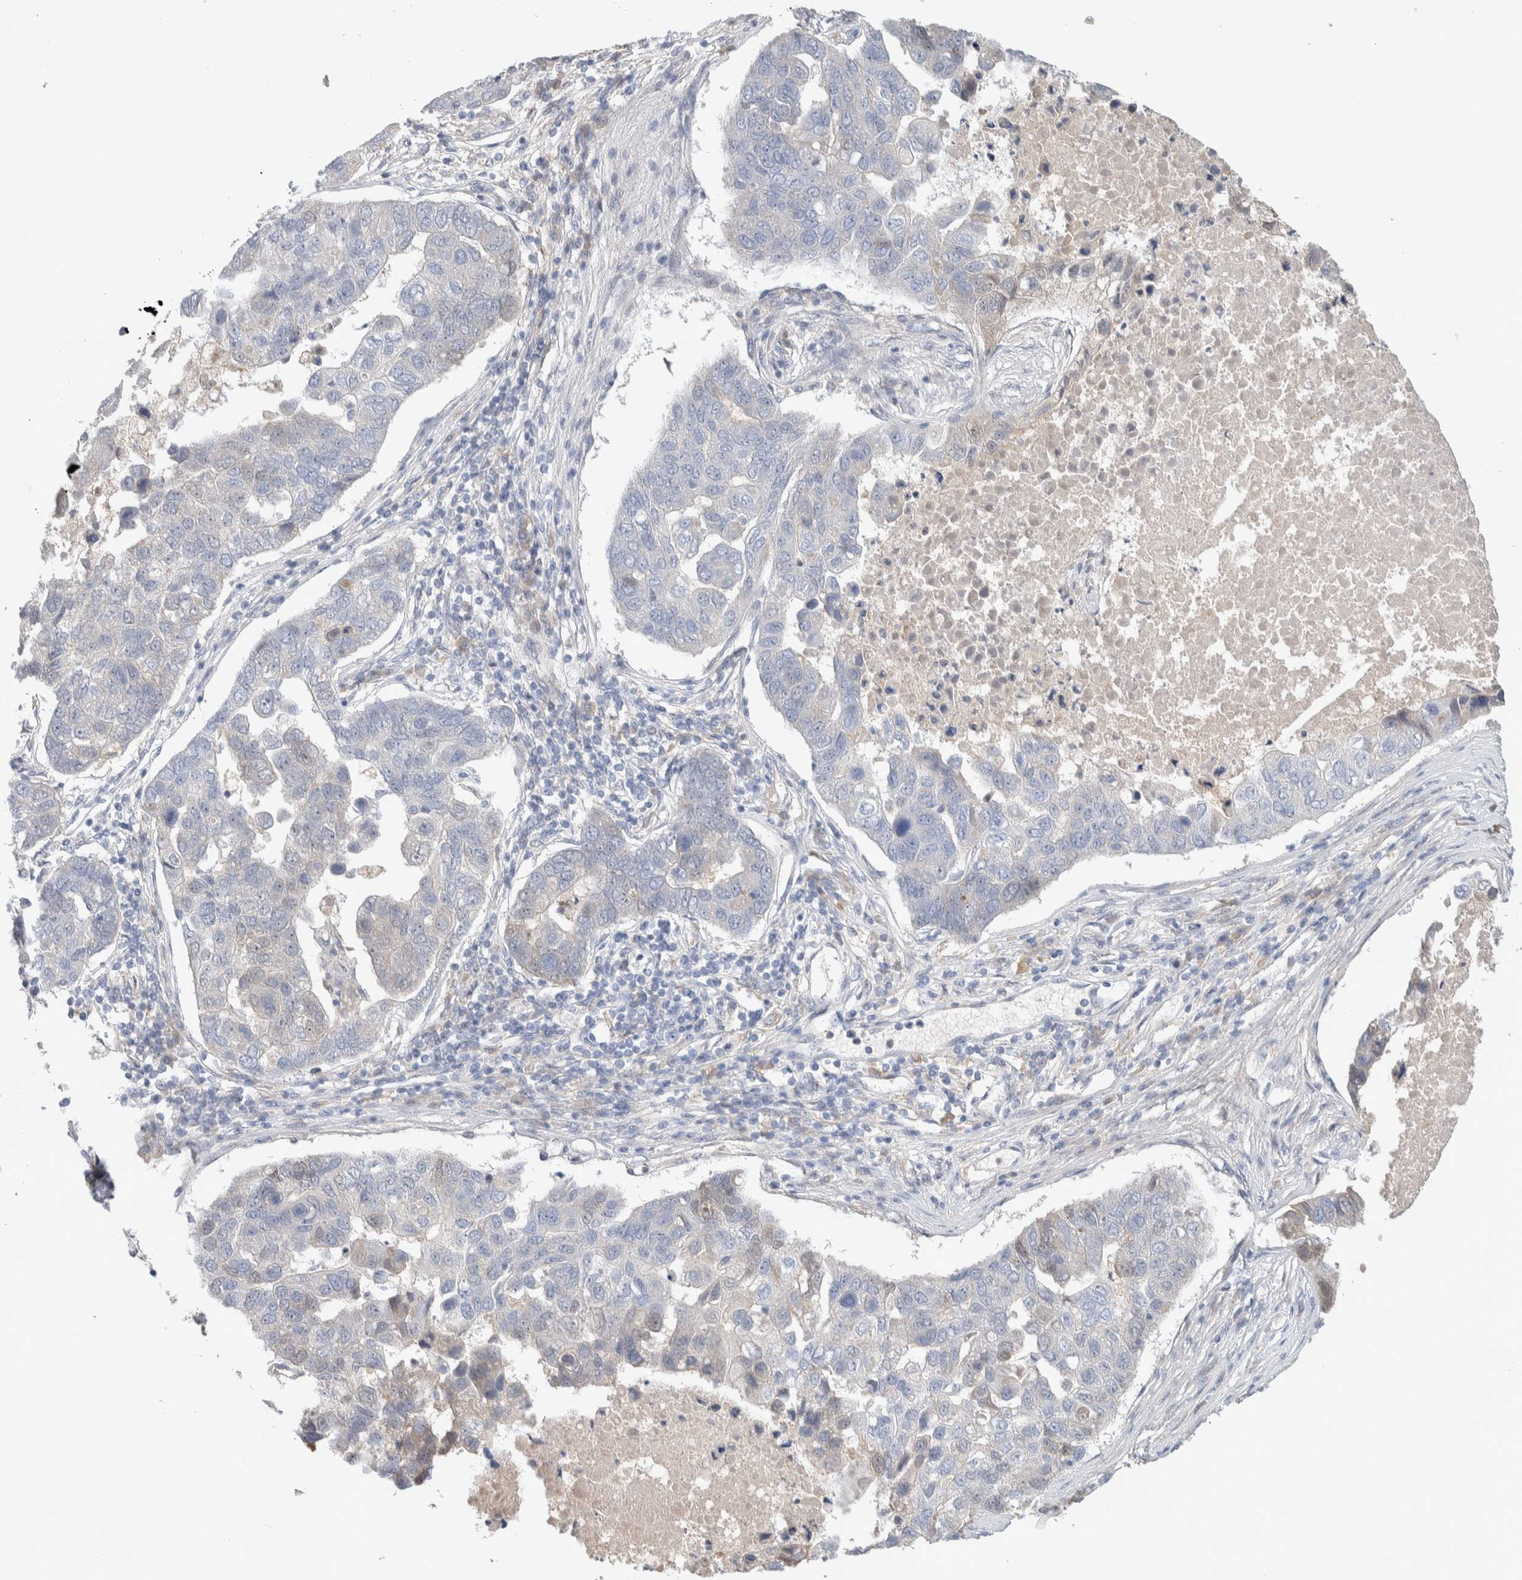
{"staining": {"intensity": "negative", "quantity": "none", "location": "none"}, "tissue": "pancreatic cancer", "cell_type": "Tumor cells", "image_type": "cancer", "snomed": [{"axis": "morphology", "description": "Adenocarcinoma, NOS"}, {"axis": "topography", "description": "Pancreas"}], "caption": "Protein analysis of pancreatic adenocarcinoma displays no significant staining in tumor cells. The staining is performed using DAB brown chromogen with nuclei counter-stained in using hematoxylin.", "gene": "DEPTOR", "patient": {"sex": "female", "age": 61}}